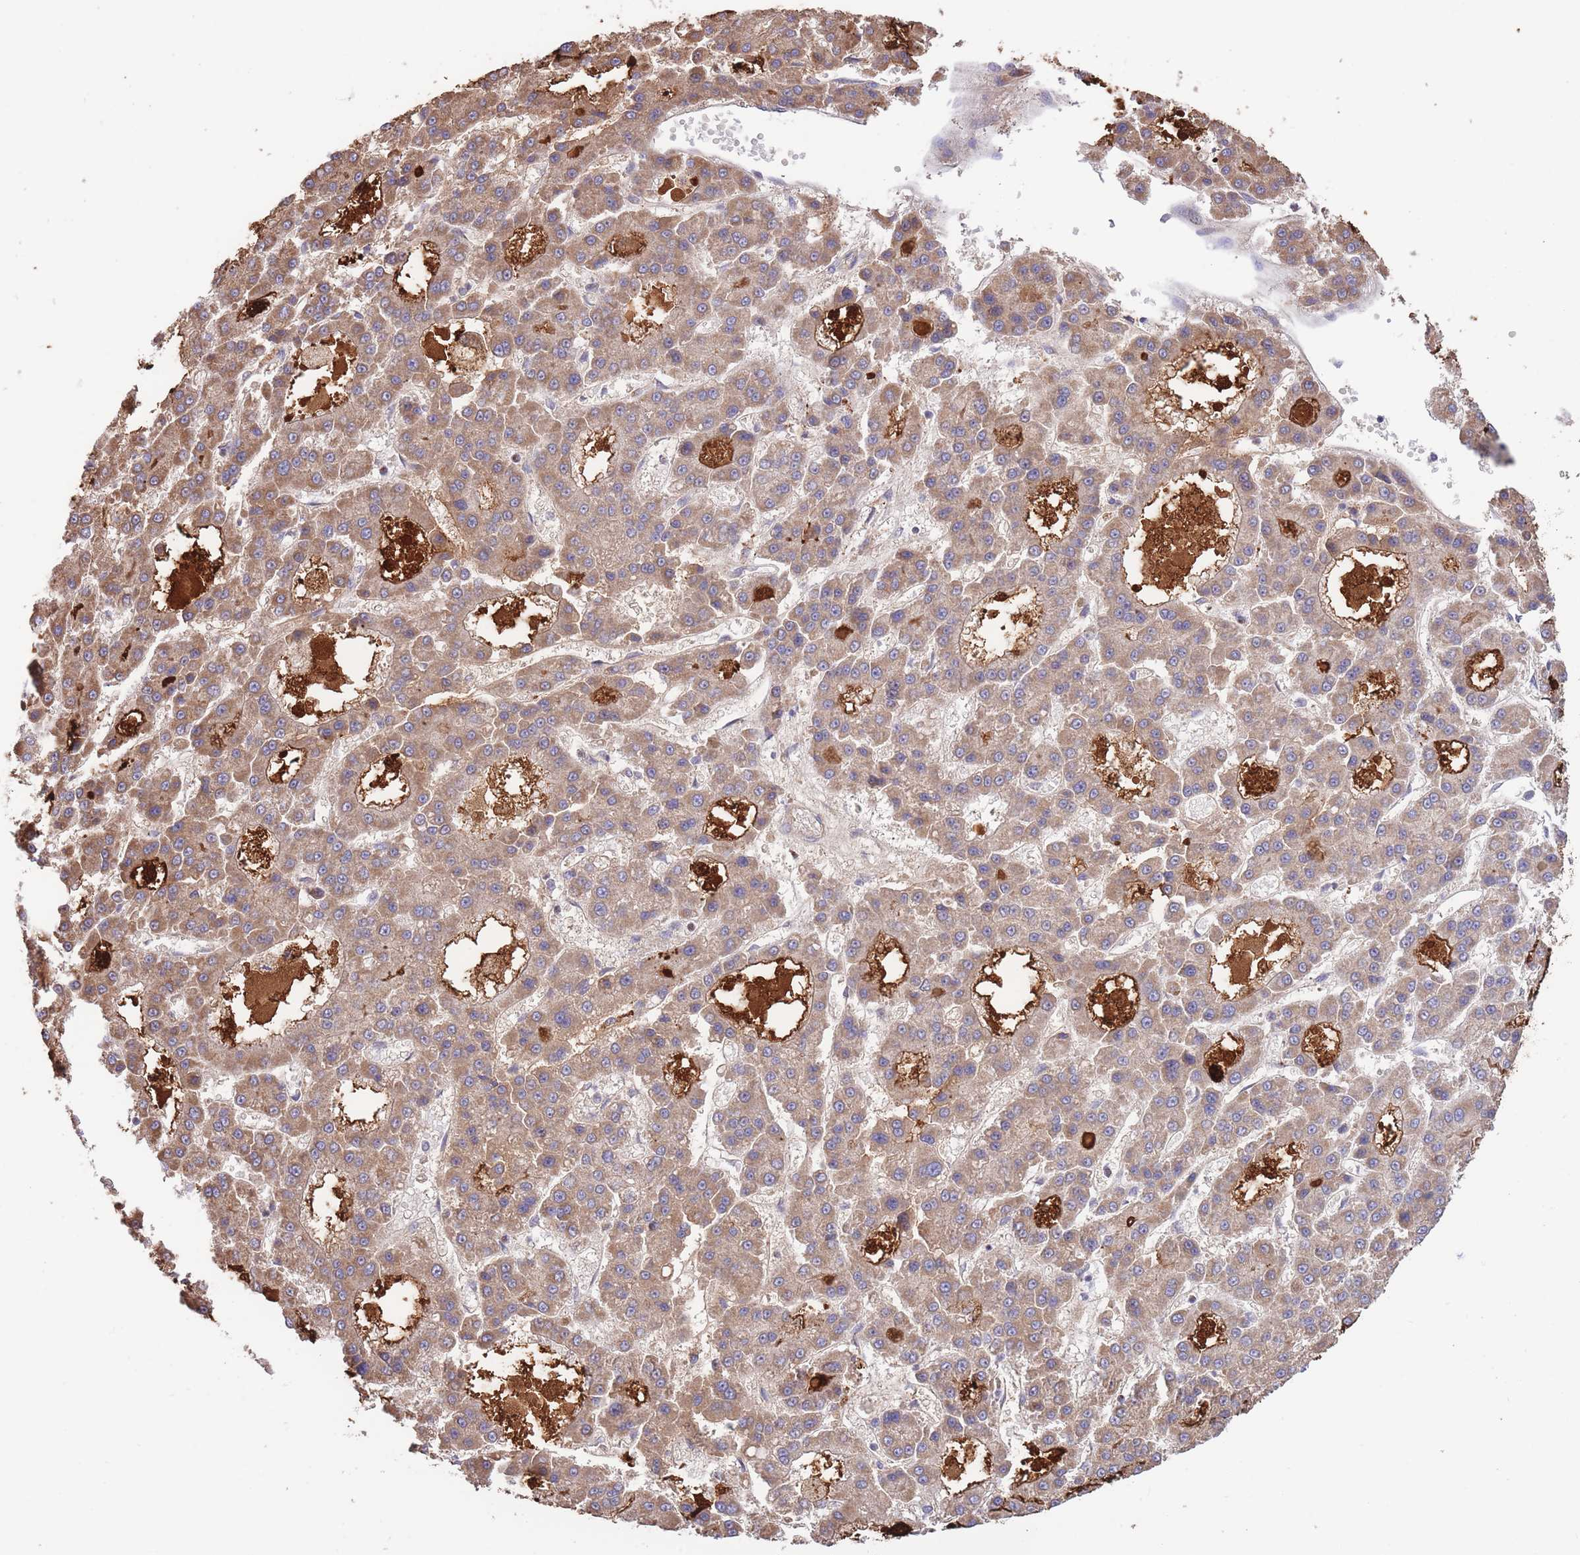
{"staining": {"intensity": "moderate", "quantity": ">75%", "location": "cytoplasmic/membranous"}, "tissue": "liver cancer", "cell_type": "Tumor cells", "image_type": "cancer", "snomed": [{"axis": "morphology", "description": "Carcinoma, Hepatocellular, NOS"}, {"axis": "topography", "description": "Liver"}], "caption": "Liver cancer (hepatocellular carcinoma) stained for a protein (brown) reveals moderate cytoplasmic/membranous positive positivity in approximately >75% of tumor cells.", "gene": "ATP13A2", "patient": {"sex": "male", "age": 70}}